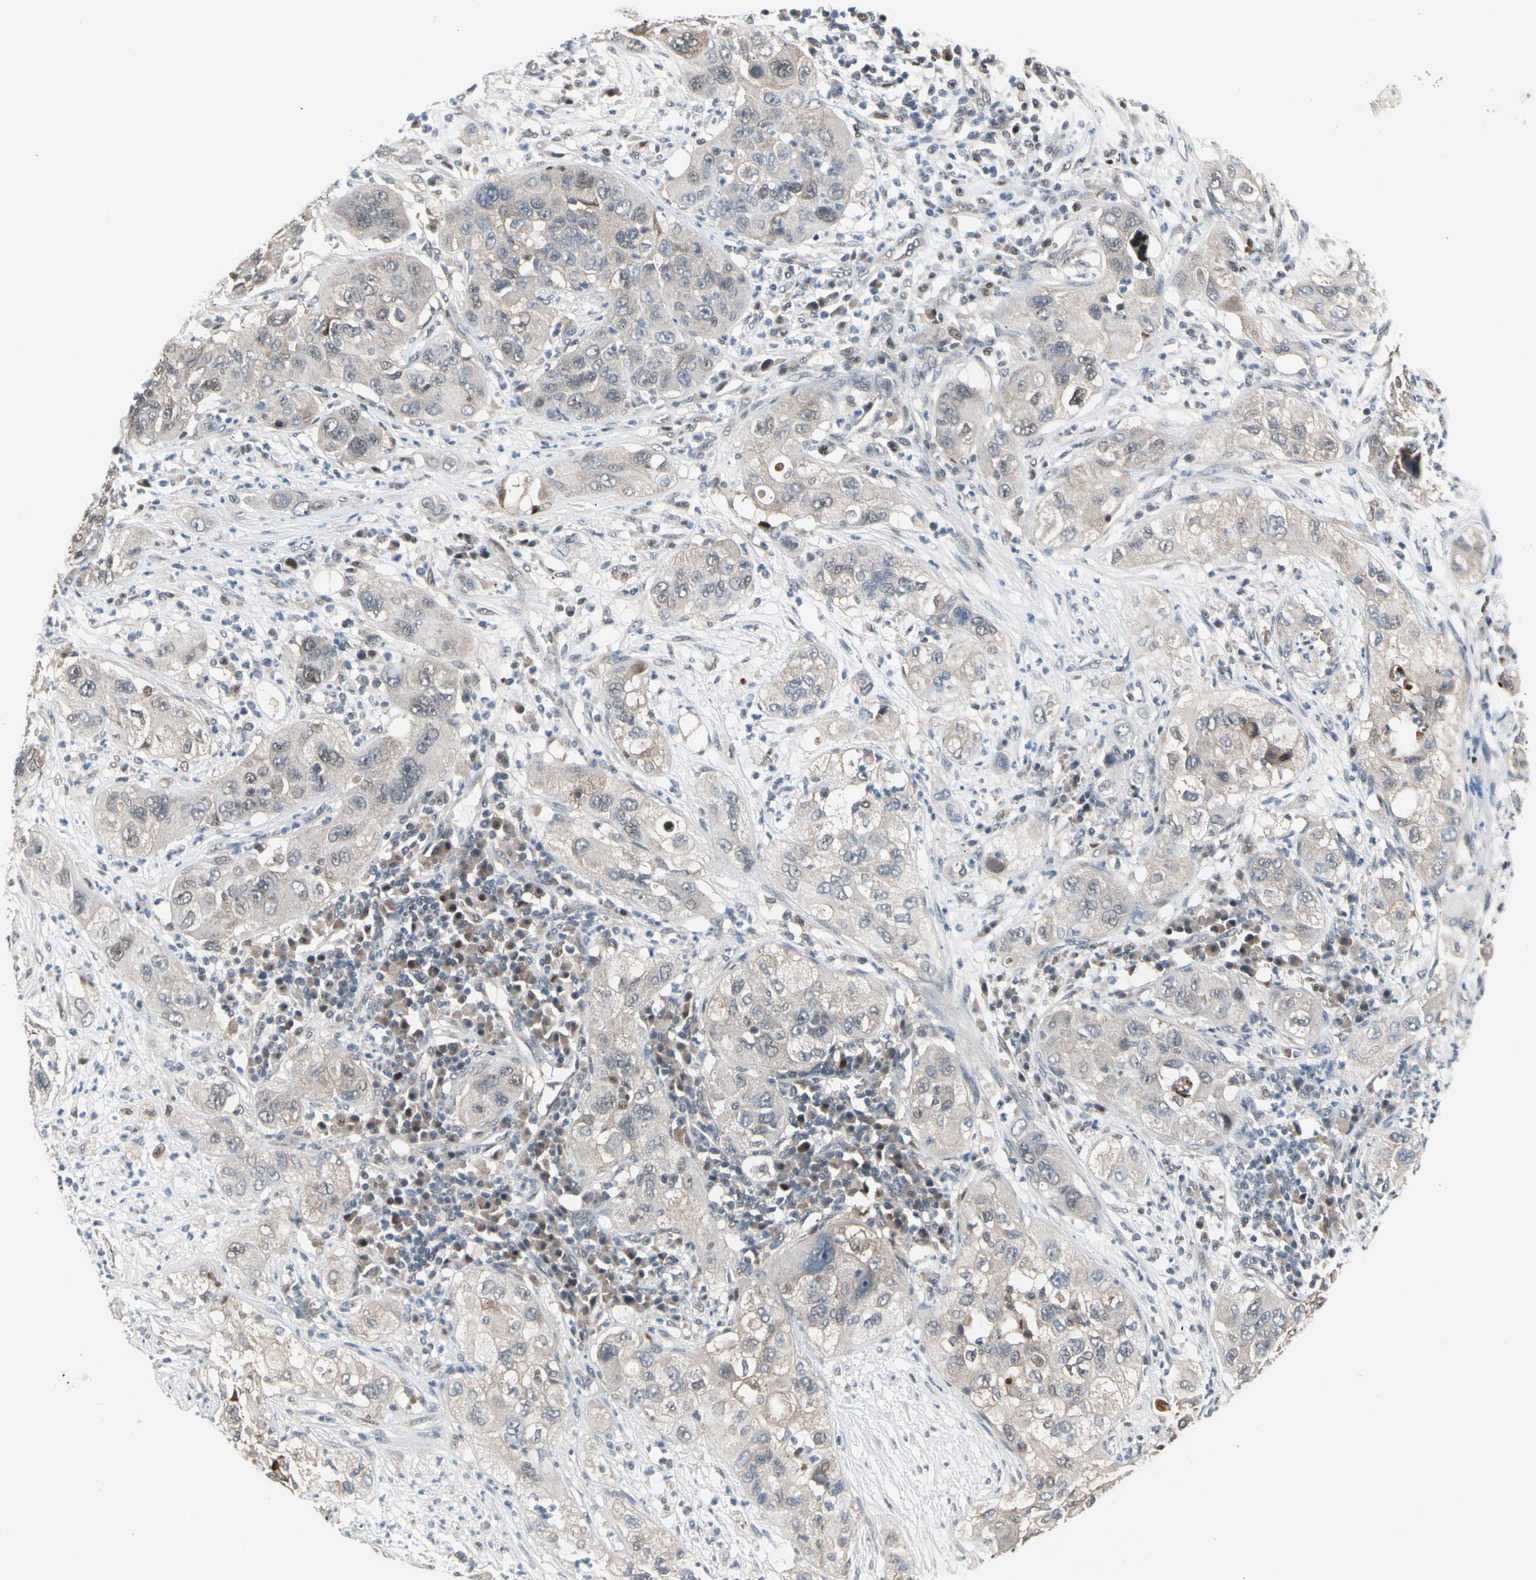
{"staining": {"intensity": "weak", "quantity": ">75%", "location": "cytoplasmic/membranous"}, "tissue": "pancreatic cancer", "cell_type": "Tumor cells", "image_type": "cancer", "snomed": [{"axis": "morphology", "description": "Adenocarcinoma, NOS"}, {"axis": "topography", "description": "Pancreas"}], "caption": "Immunohistochemistry micrograph of neoplastic tissue: pancreatic adenocarcinoma stained using immunohistochemistry (IHC) shows low levels of weak protein expression localized specifically in the cytoplasmic/membranous of tumor cells, appearing as a cytoplasmic/membranous brown color.", "gene": "PSMA2", "patient": {"sex": "female", "age": 78}}